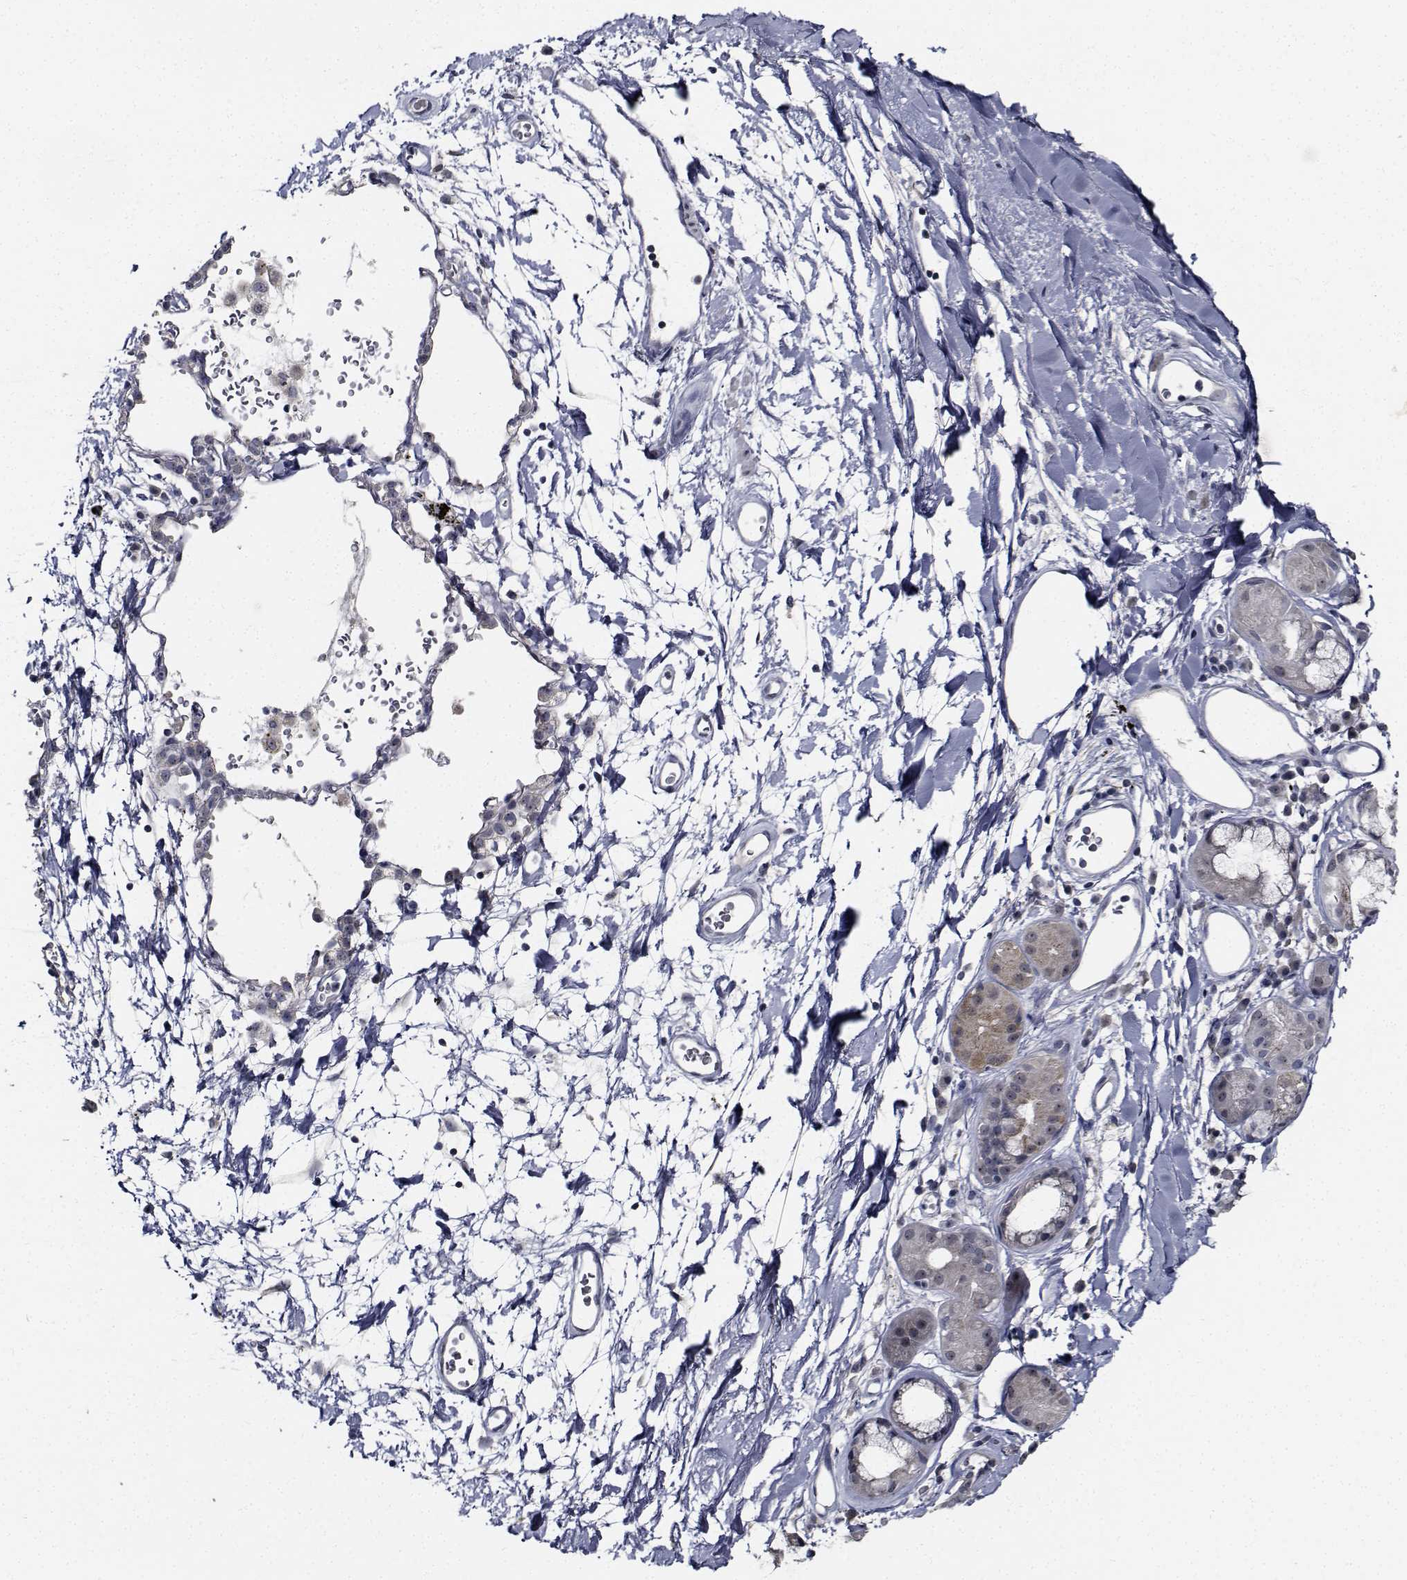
{"staining": {"intensity": "negative", "quantity": "none", "location": "none"}, "tissue": "adipose tissue", "cell_type": "Adipocytes", "image_type": "normal", "snomed": [{"axis": "morphology", "description": "Normal tissue, NOS"}, {"axis": "topography", "description": "Cartilage tissue"}, {"axis": "topography", "description": "Bronchus"}], "caption": "The histopathology image displays no significant expression in adipocytes of adipose tissue.", "gene": "NVL", "patient": {"sex": "male", "age": 58}}